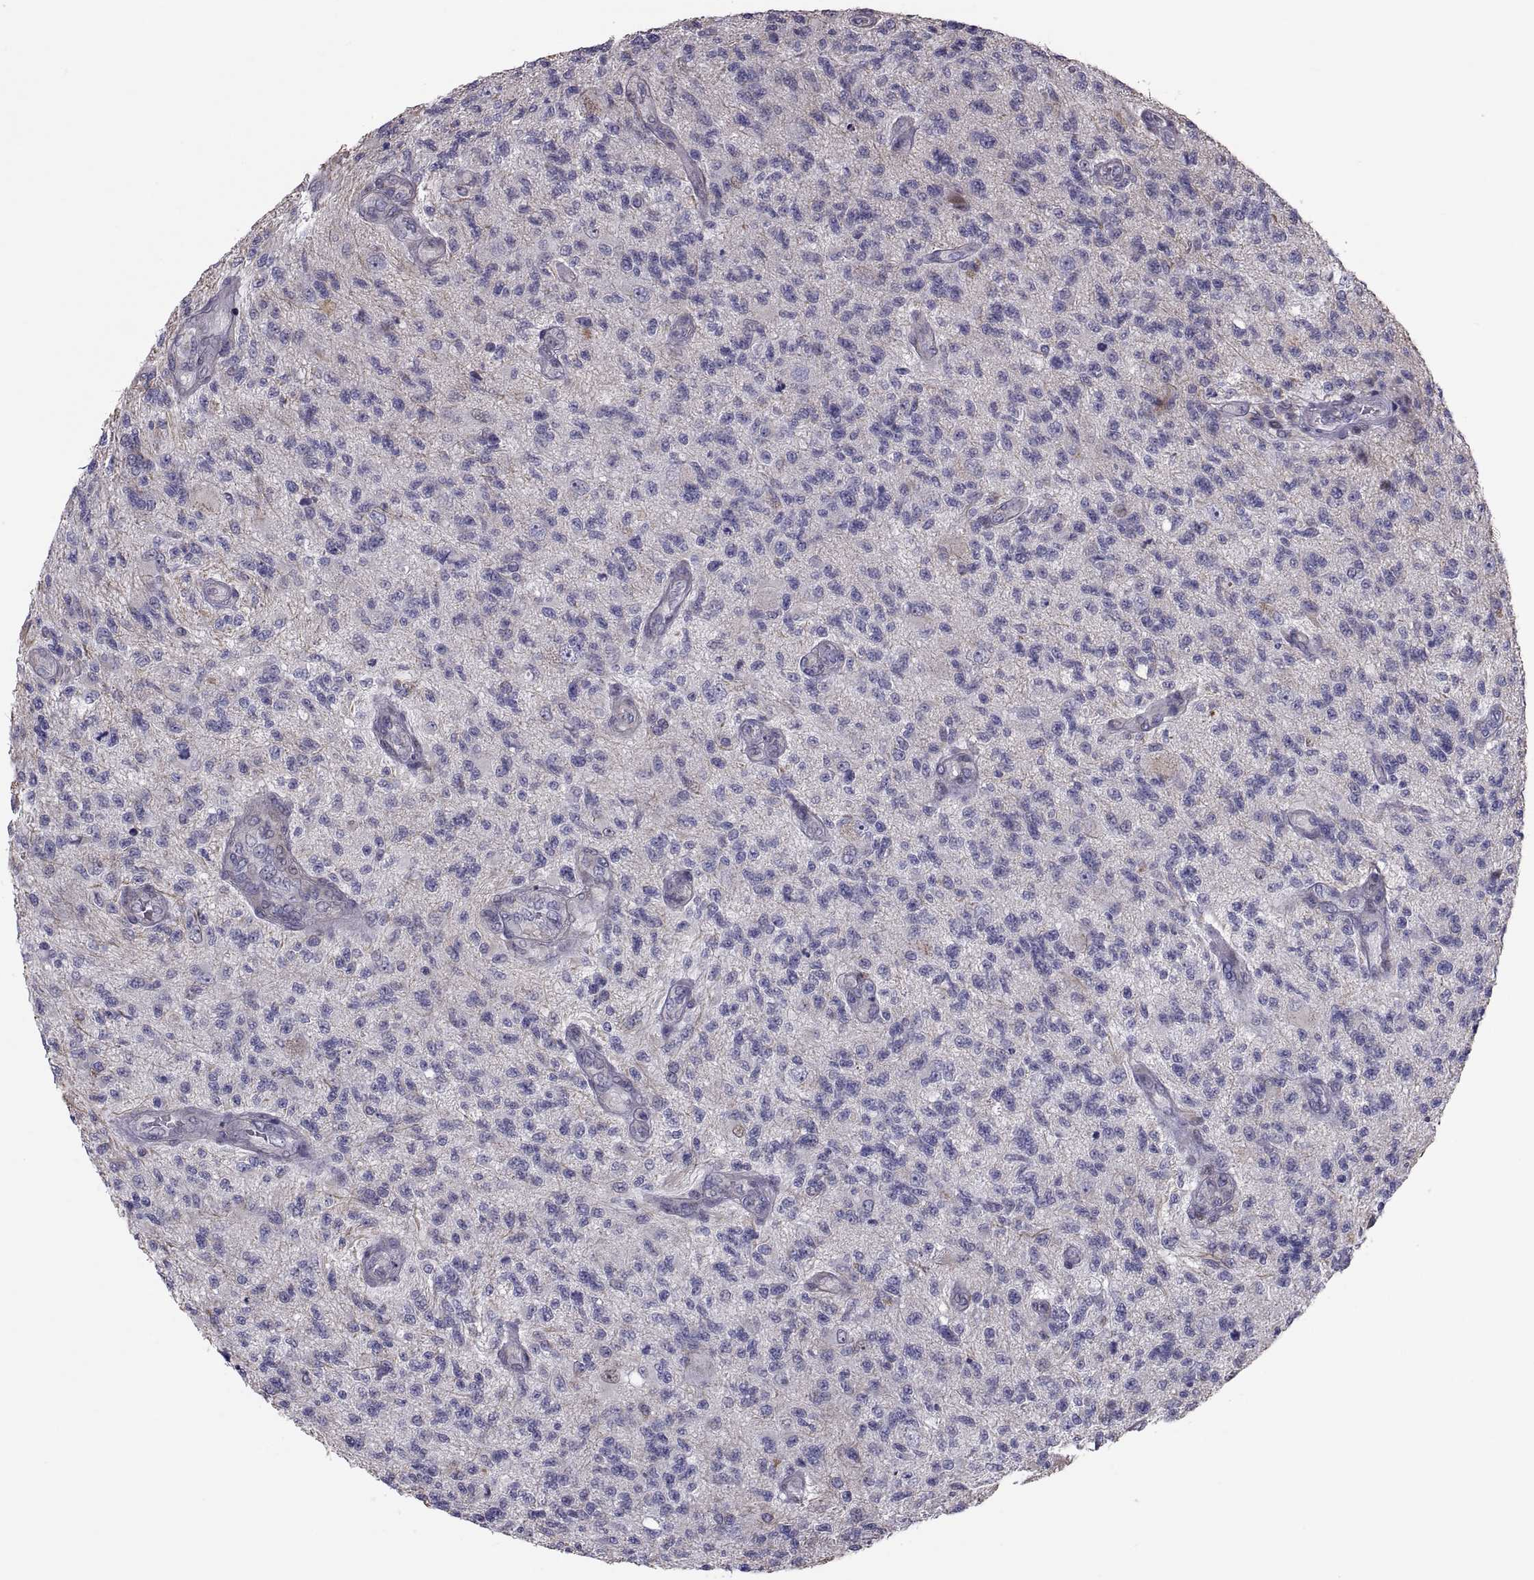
{"staining": {"intensity": "negative", "quantity": "none", "location": "none"}, "tissue": "glioma", "cell_type": "Tumor cells", "image_type": "cancer", "snomed": [{"axis": "morphology", "description": "Glioma, malignant, High grade"}, {"axis": "topography", "description": "Brain"}], "caption": "The photomicrograph demonstrates no significant staining in tumor cells of high-grade glioma (malignant).", "gene": "ANO1", "patient": {"sex": "male", "age": 56}}